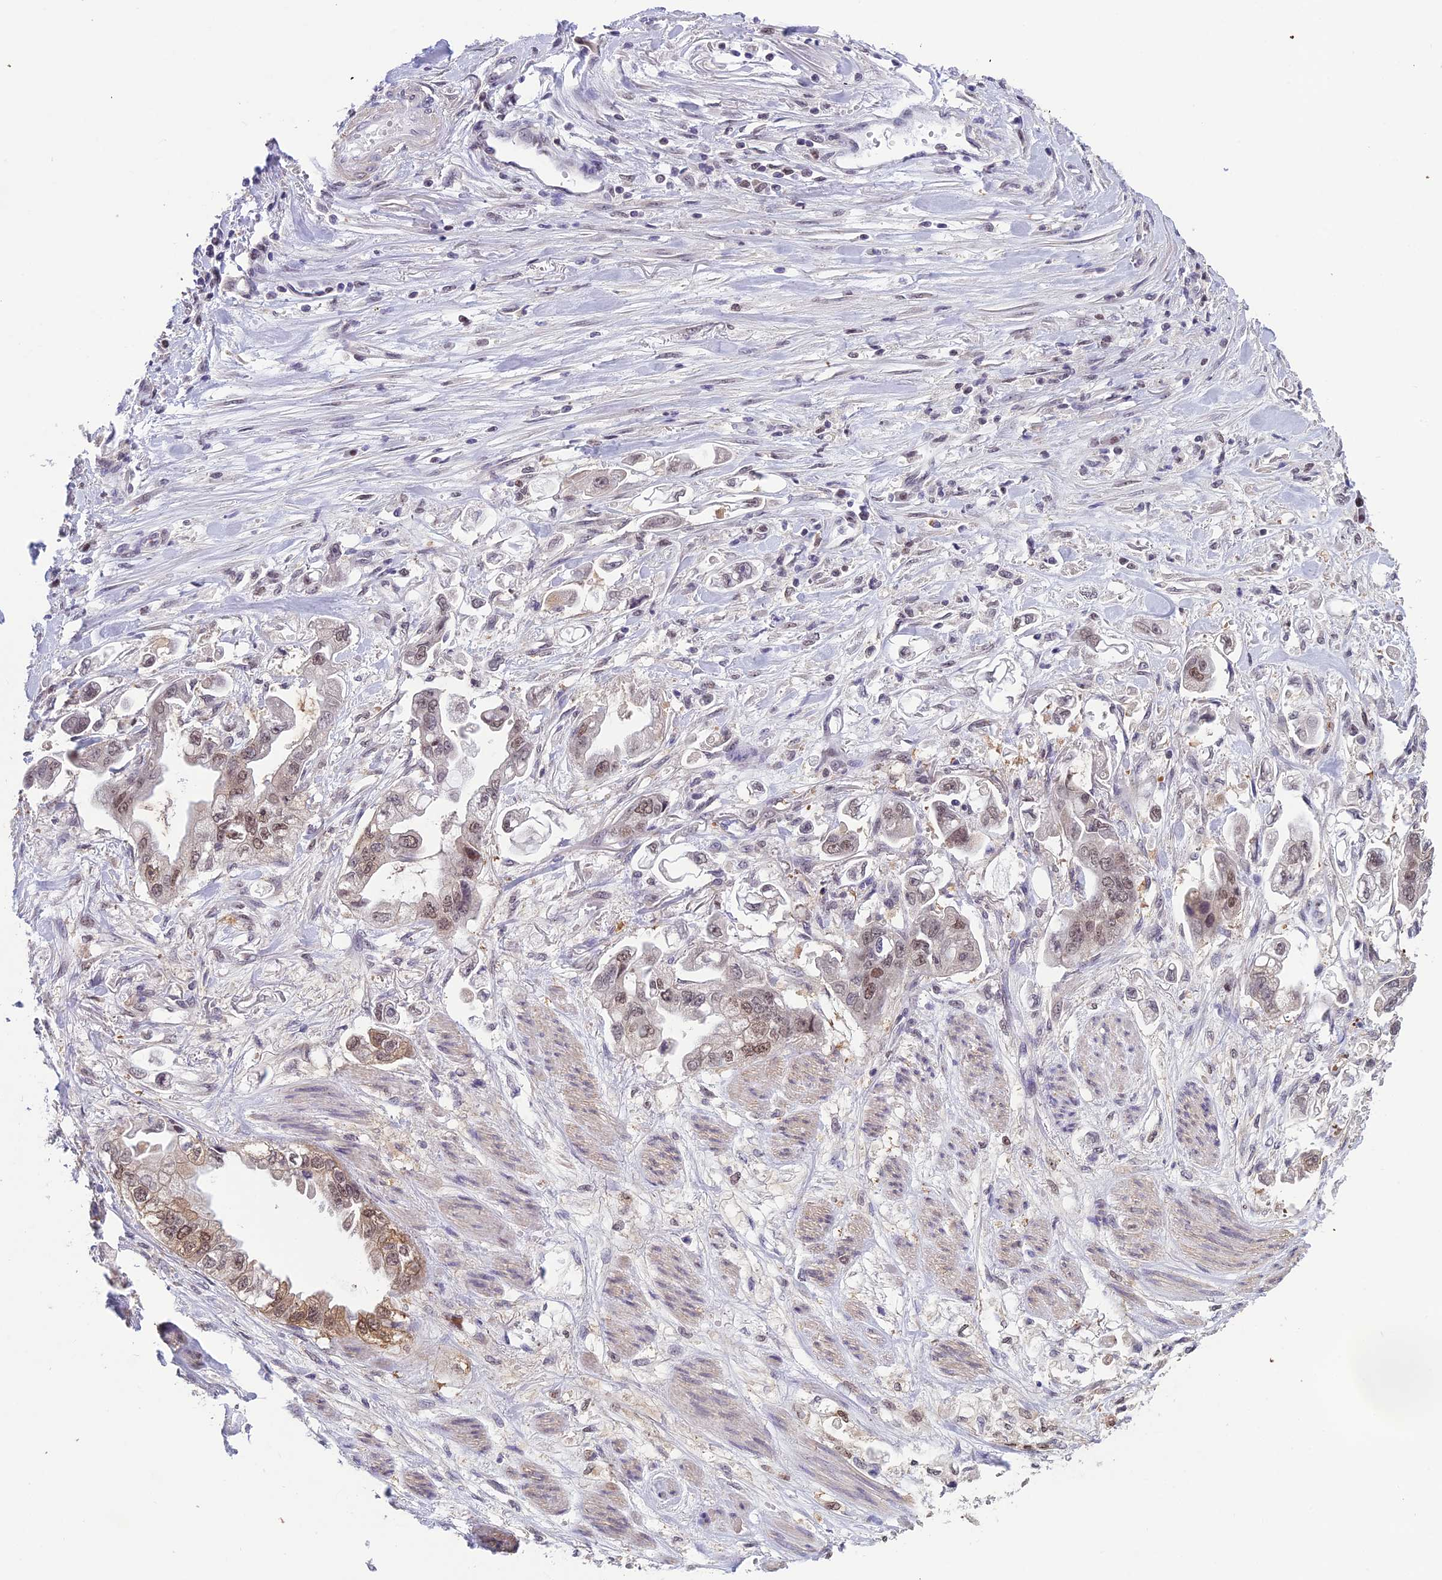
{"staining": {"intensity": "moderate", "quantity": ">75%", "location": "cytoplasmic/membranous,nuclear"}, "tissue": "stomach cancer", "cell_type": "Tumor cells", "image_type": "cancer", "snomed": [{"axis": "morphology", "description": "Adenocarcinoma, NOS"}, {"axis": "topography", "description": "Stomach"}], "caption": "Tumor cells display medium levels of moderate cytoplasmic/membranous and nuclear positivity in about >75% of cells in human adenocarcinoma (stomach). The protein of interest is shown in brown color, while the nuclei are stained blue.", "gene": "MIS12", "patient": {"sex": "male", "age": 62}}